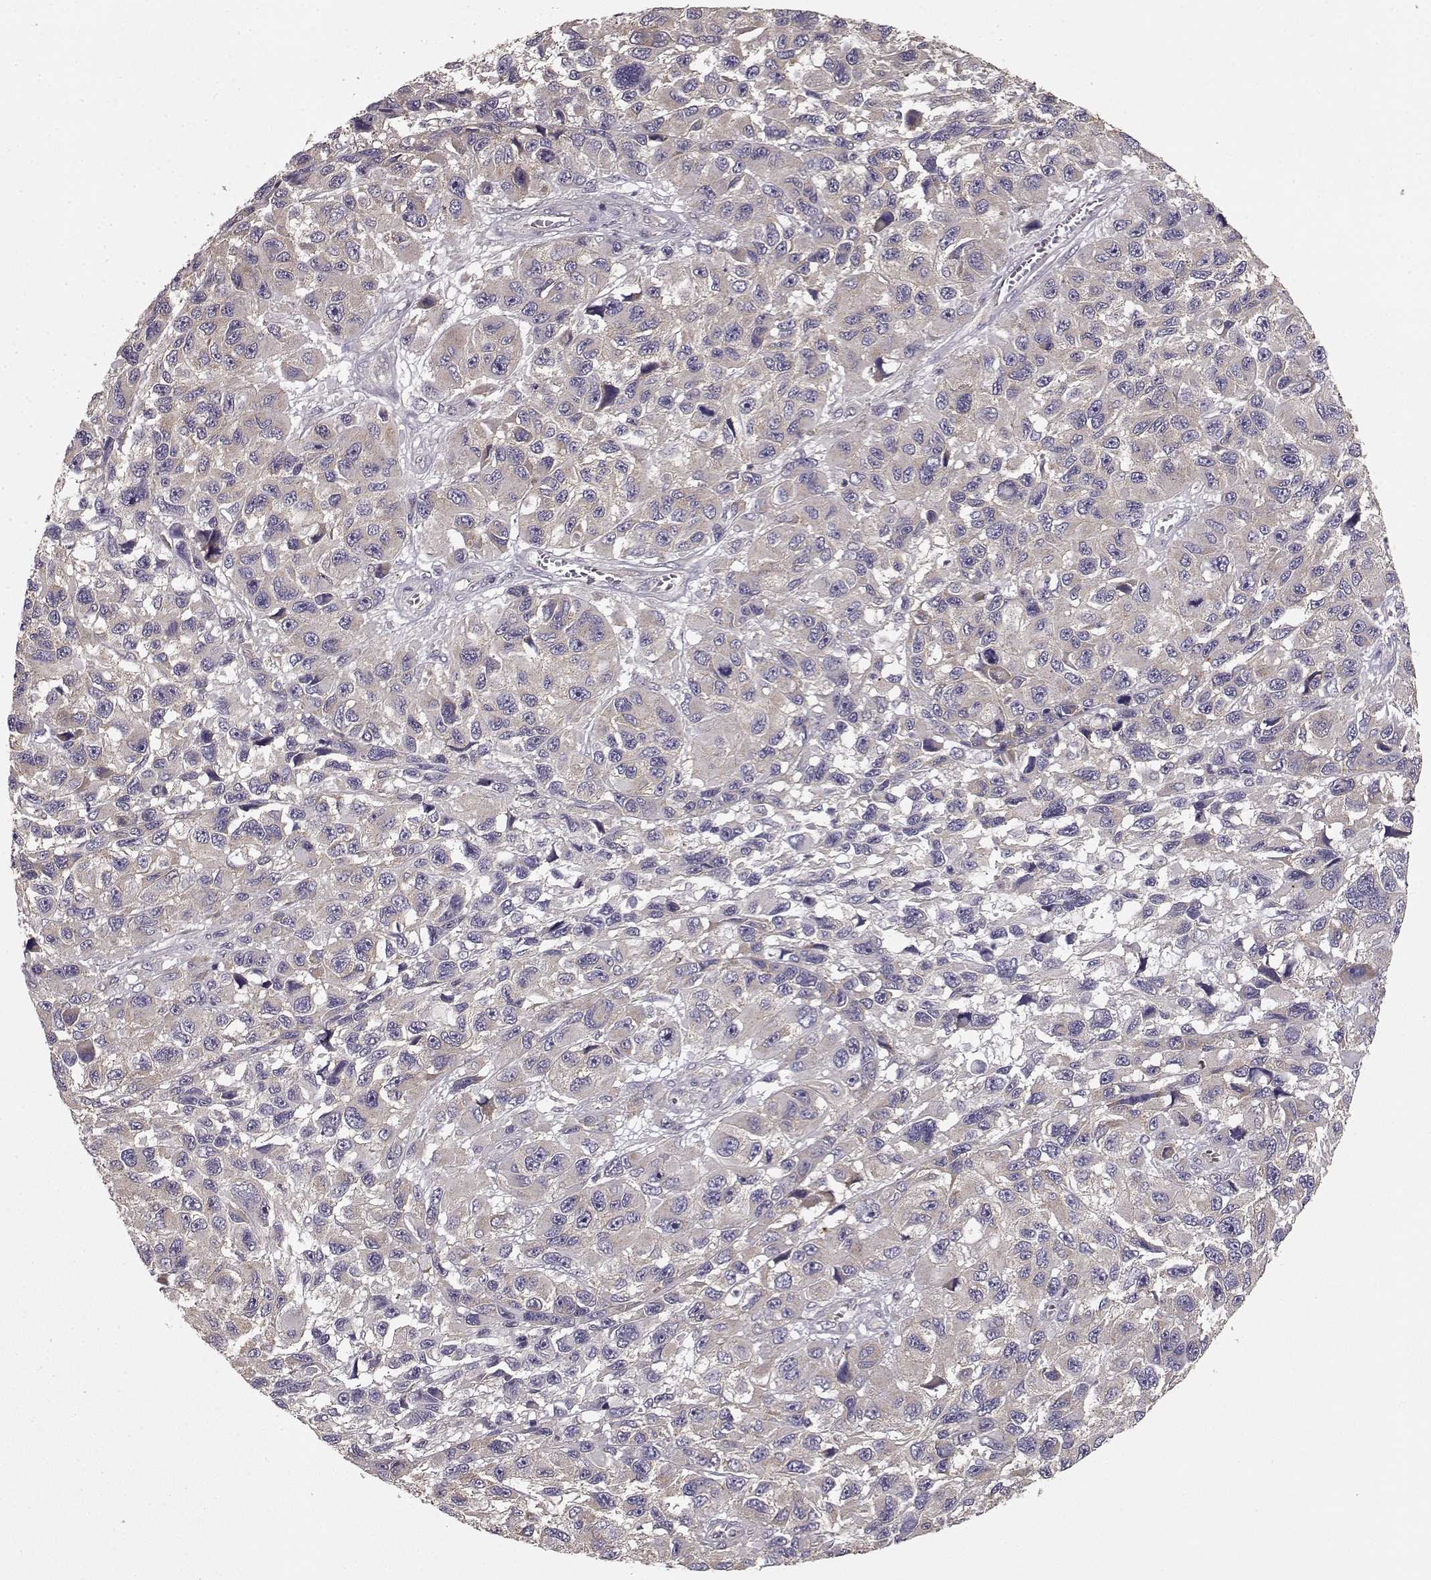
{"staining": {"intensity": "moderate", "quantity": "<25%", "location": "cytoplasmic/membranous"}, "tissue": "melanoma", "cell_type": "Tumor cells", "image_type": "cancer", "snomed": [{"axis": "morphology", "description": "Malignant melanoma, NOS"}, {"axis": "topography", "description": "Skin"}], "caption": "The immunohistochemical stain highlights moderate cytoplasmic/membranous positivity in tumor cells of malignant melanoma tissue. Ihc stains the protein in brown and the nuclei are stained blue.", "gene": "ERBB3", "patient": {"sex": "male", "age": 53}}